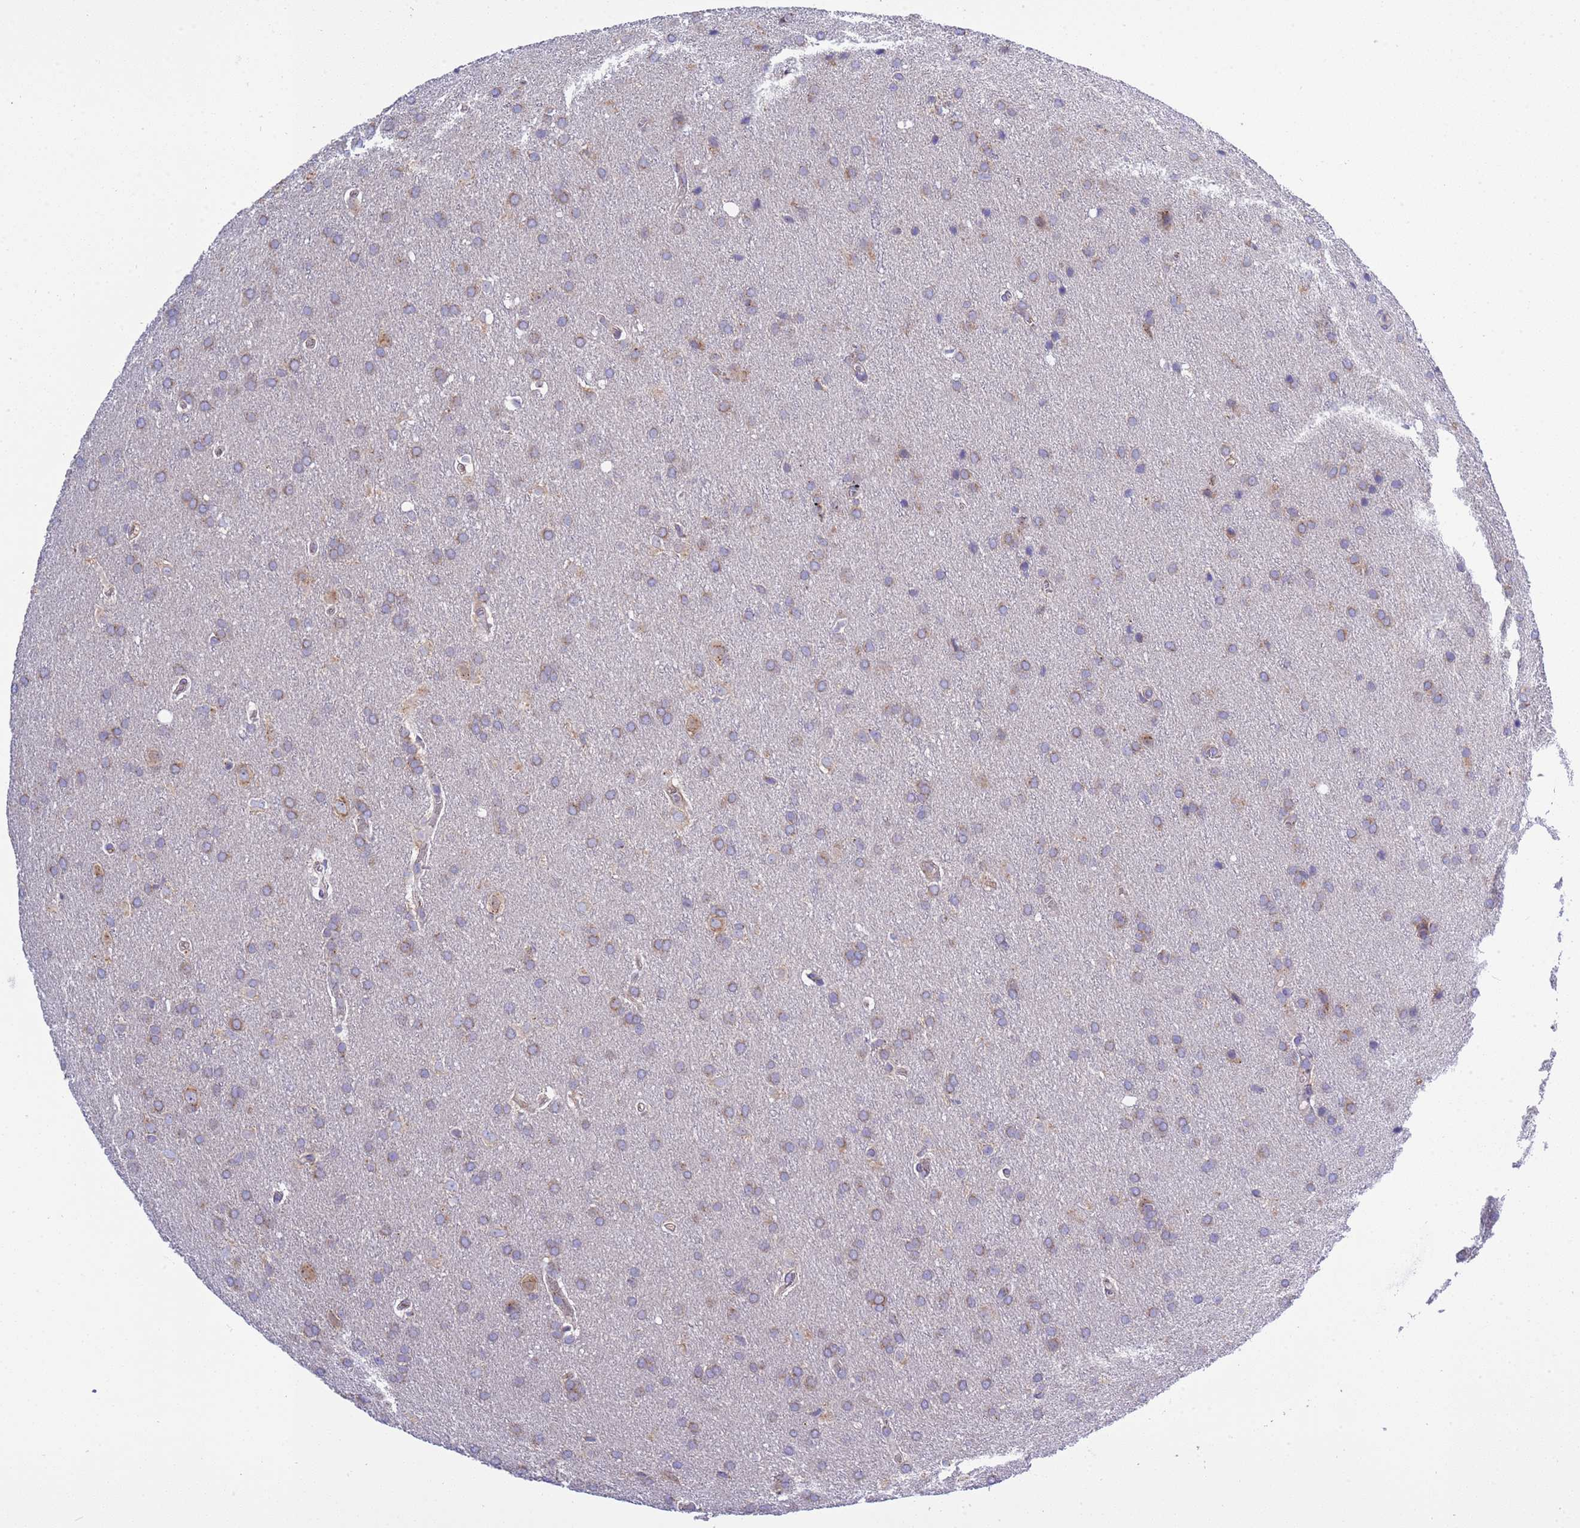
{"staining": {"intensity": "weak", "quantity": "25%-75%", "location": "cytoplasmic/membranous"}, "tissue": "glioma", "cell_type": "Tumor cells", "image_type": "cancer", "snomed": [{"axis": "morphology", "description": "Glioma, malignant, Low grade"}, {"axis": "topography", "description": "Brain"}], "caption": "Weak cytoplasmic/membranous protein positivity is identified in approximately 25%-75% of tumor cells in glioma.", "gene": "ANAPC1", "patient": {"sex": "female", "age": 32}}